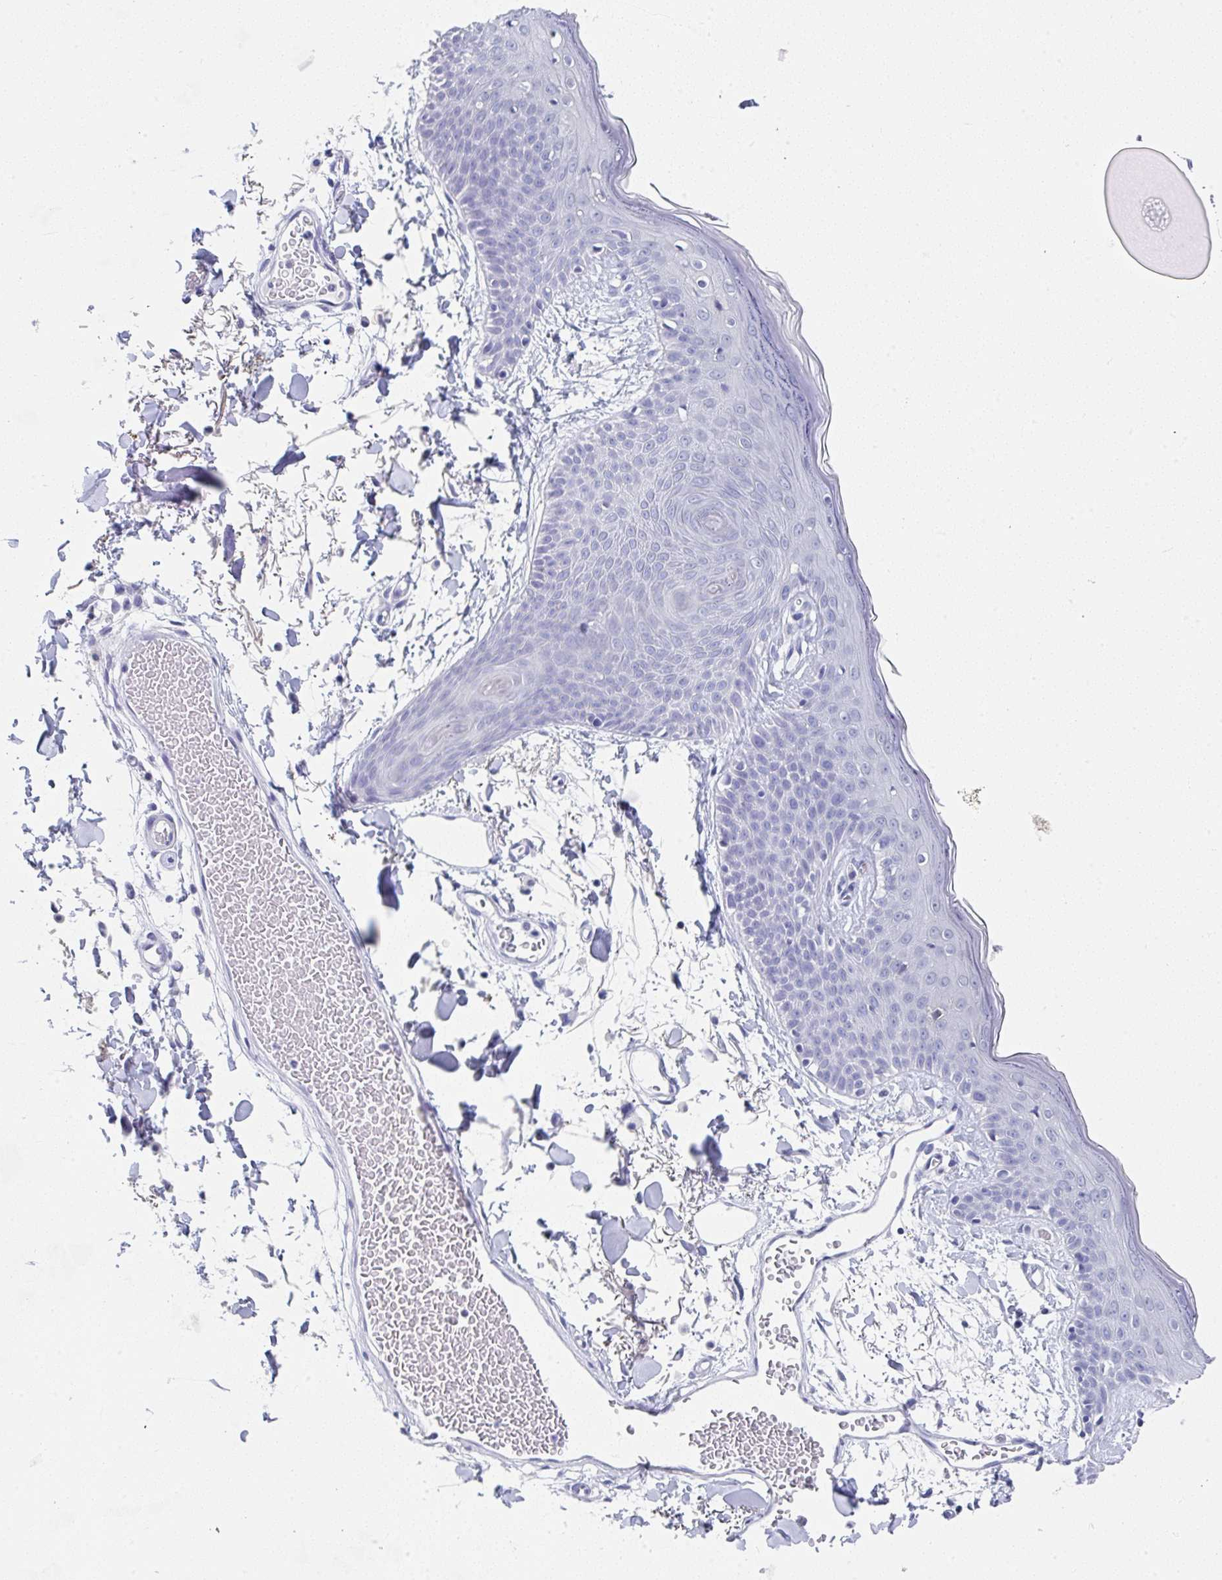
{"staining": {"intensity": "negative", "quantity": "none", "location": "none"}, "tissue": "skin", "cell_type": "Fibroblasts", "image_type": "normal", "snomed": [{"axis": "morphology", "description": "Normal tissue, NOS"}, {"axis": "topography", "description": "Skin"}], "caption": "An image of human skin is negative for staining in fibroblasts. The staining is performed using DAB (3,3'-diaminobenzidine) brown chromogen with nuclei counter-stained in using hematoxylin.", "gene": "TNFRSF8", "patient": {"sex": "male", "age": 79}}